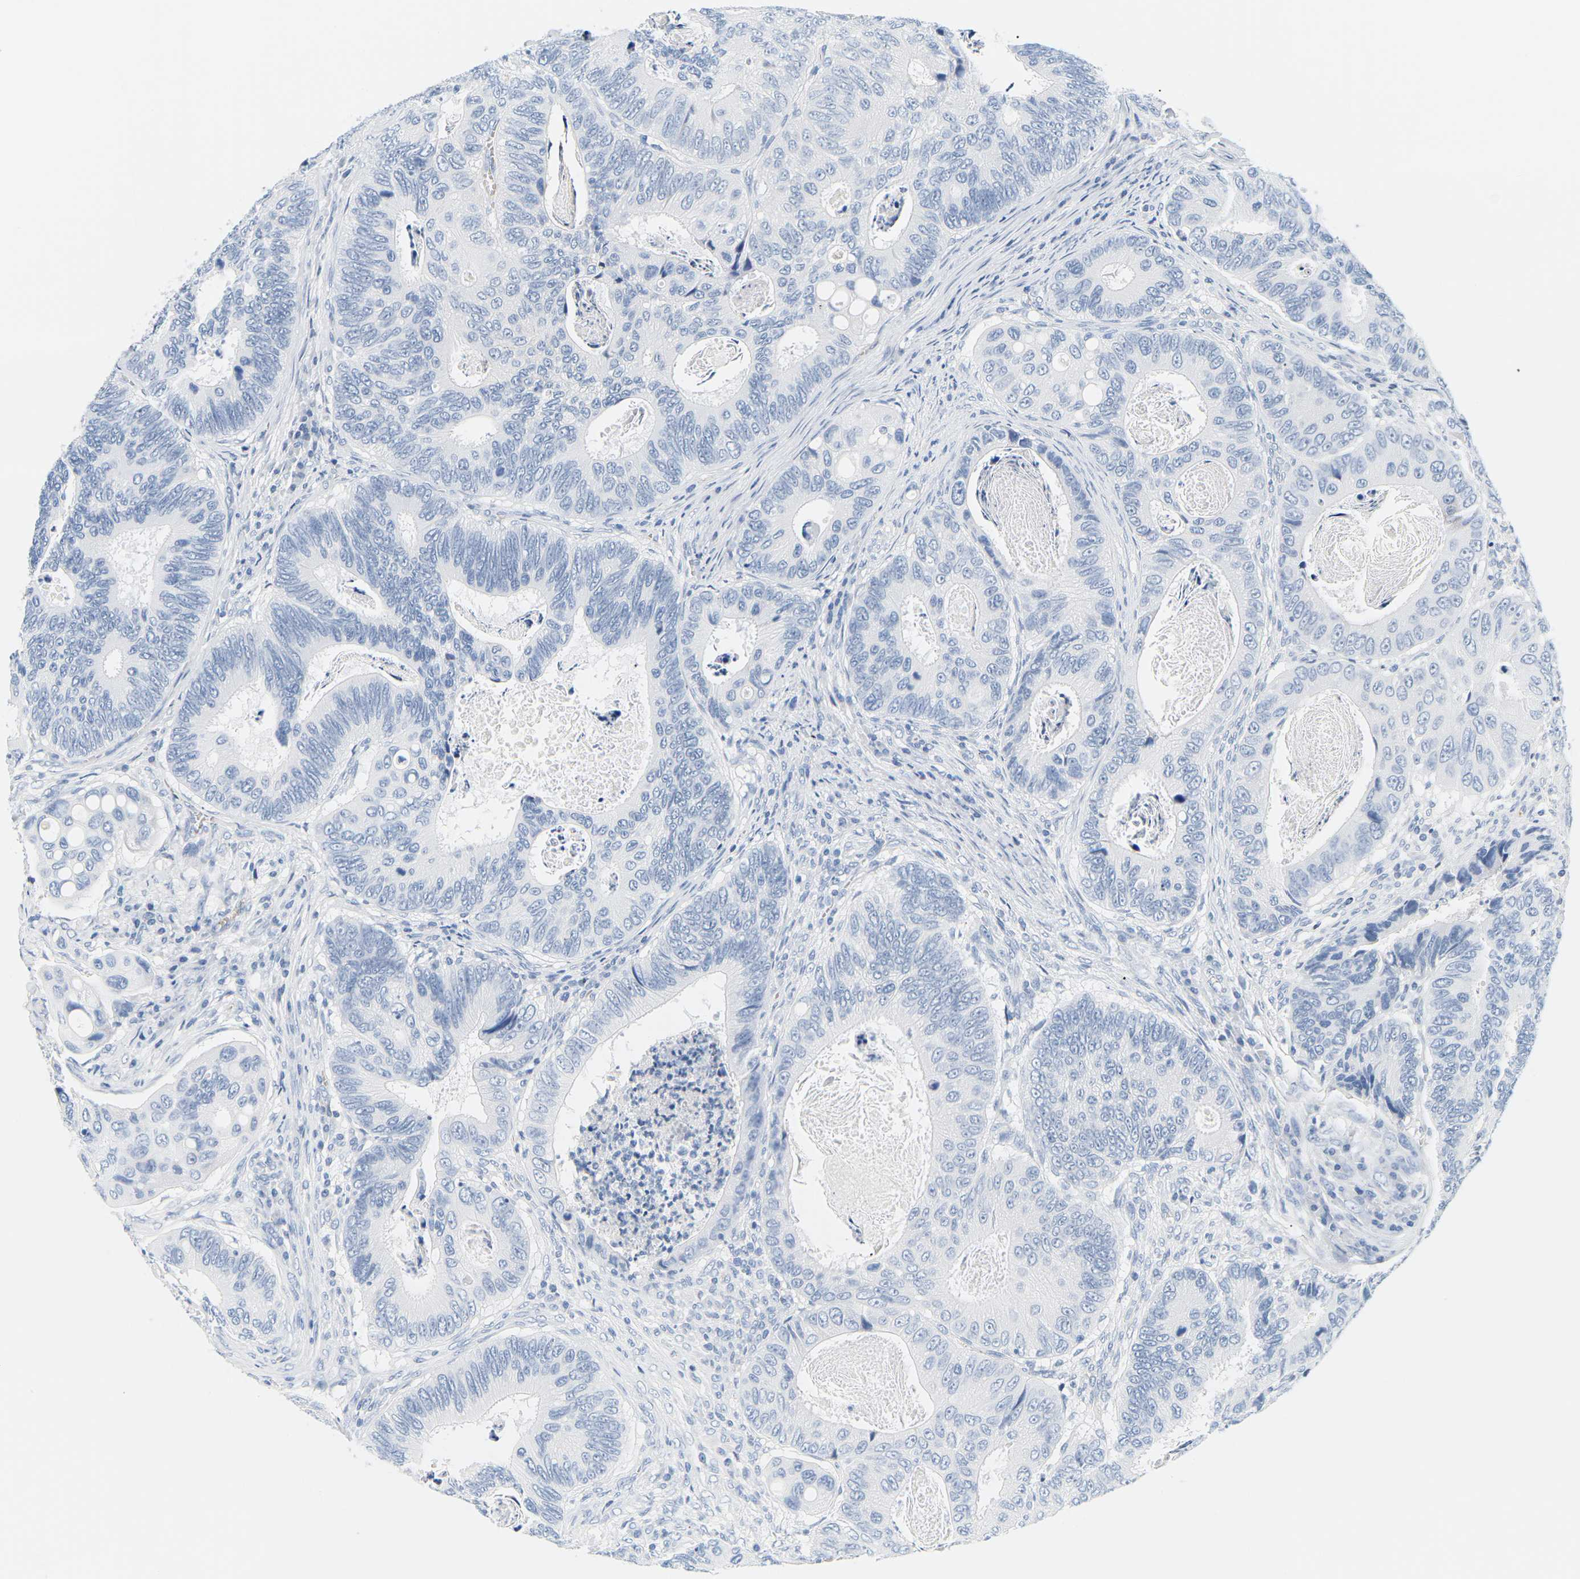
{"staining": {"intensity": "negative", "quantity": "none", "location": "none"}, "tissue": "colorectal cancer", "cell_type": "Tumor cells", "image_type": "cancer", "snomed": [{"axis": "morphology", "description": "Inflammation, NOS"}, {"axis": "morphology", "description": "Adenocarcinoma, NOS"}, {"axis": "topography", "description": "Colon"}], "caption": "Immunohistochemical staining of adenocarcinoma (colorectal) exhibits no significant expression in tumor cells. (DAB (3,3'-diaminobenzidine) IHC visualized using brightfield microscopy, high magnification).", "gene": "APOB", "patient": {"sex": "male", "age": 72}}